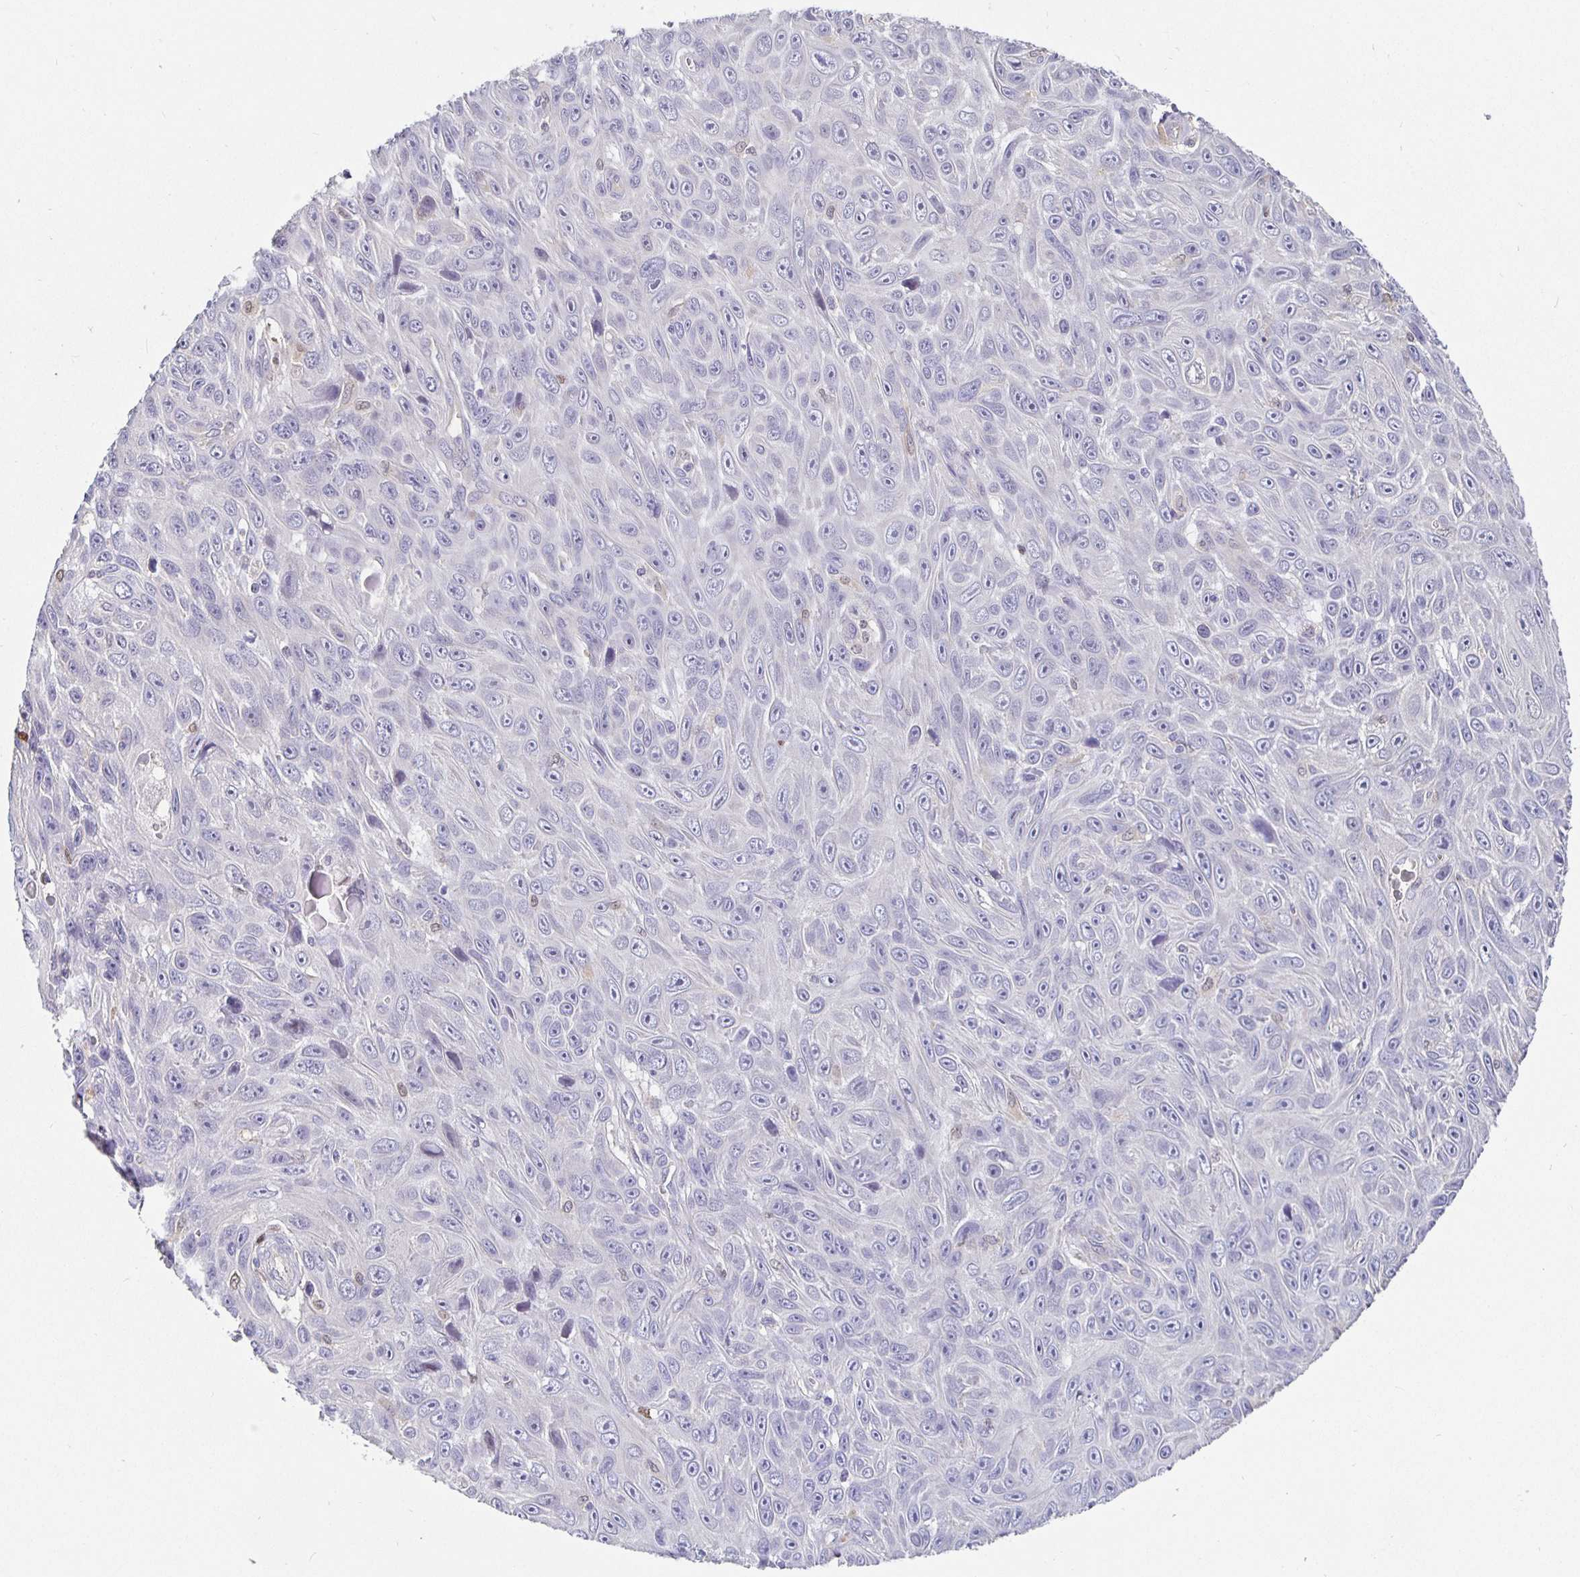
{"staining": {"intensity": "negative", "quantity": "none", "location": "none"}, "tissue": "skin cancer", "cell_type": "Tumor cells", "image_type": "cancer", "snomed": [{"axis": "morphology", "description": "Squamous cell carcinoma, NOS"}, {"axis": "topography", "description": "Skin"}], "caption": "IHC photomicrograph of neoplastic tissue: skin cancer (squamous cell carcinoma) stained with DAB (3,3'-diaminobenzidine) displays no significant protein positivity in tumor cells.", "gene": "SATB1", "patient": {"sex": "male", "age": 82}}